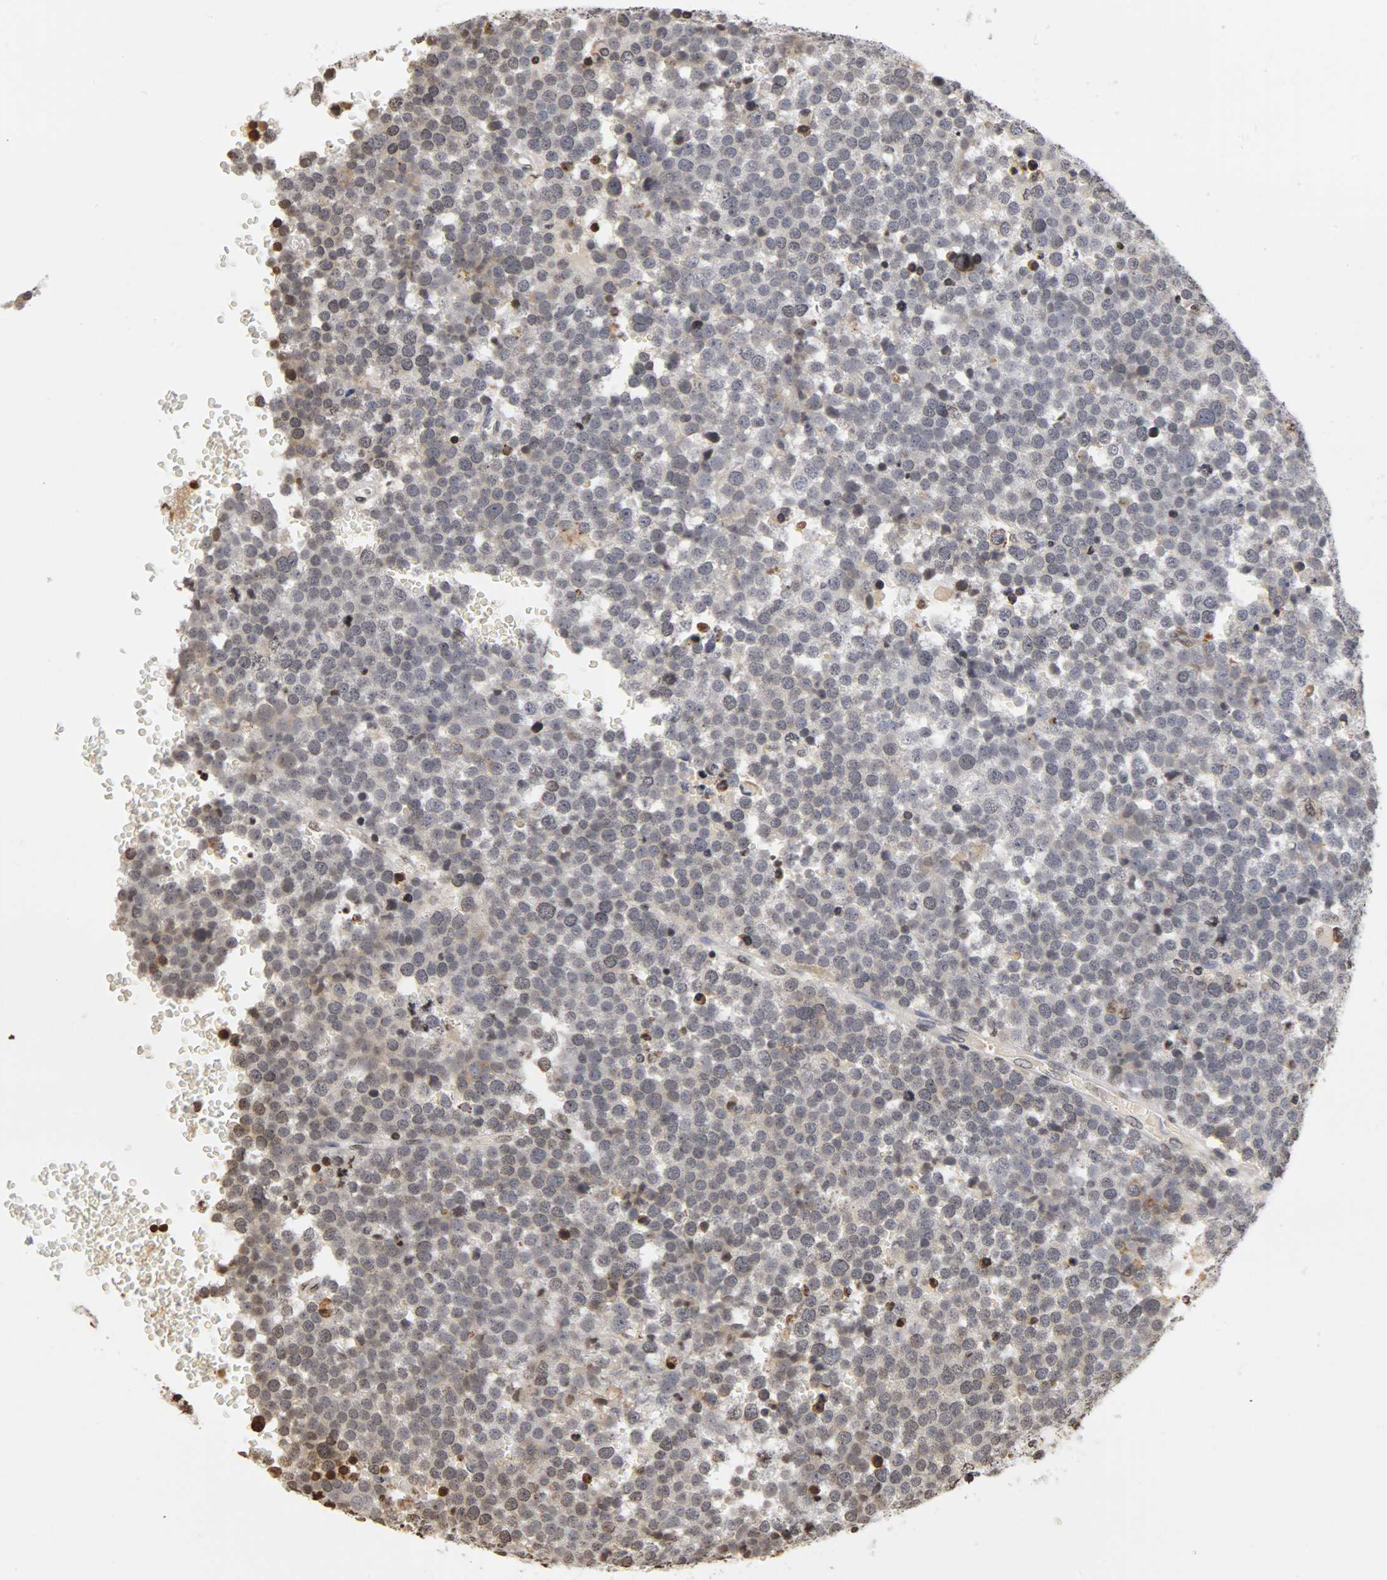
{"staining": {"intensity": "weak", "quantity": "<25%", "location": "cytoplasmic/membranous"}, "tissue": "testis cancer", "cell_type": "Tumor cells", "image_type": "cancer", "snomed": [{"axis": "morphology", "description": "Seminoma, NOS"}, {"axis": "topography", "description": "Testis"}], "caption": "Testis seminoma was stained to show a protein in brown. There is no significant expression in tumor cells.", "gene": "ERCC2", "patient": {"sex": "male", "age": 71}}